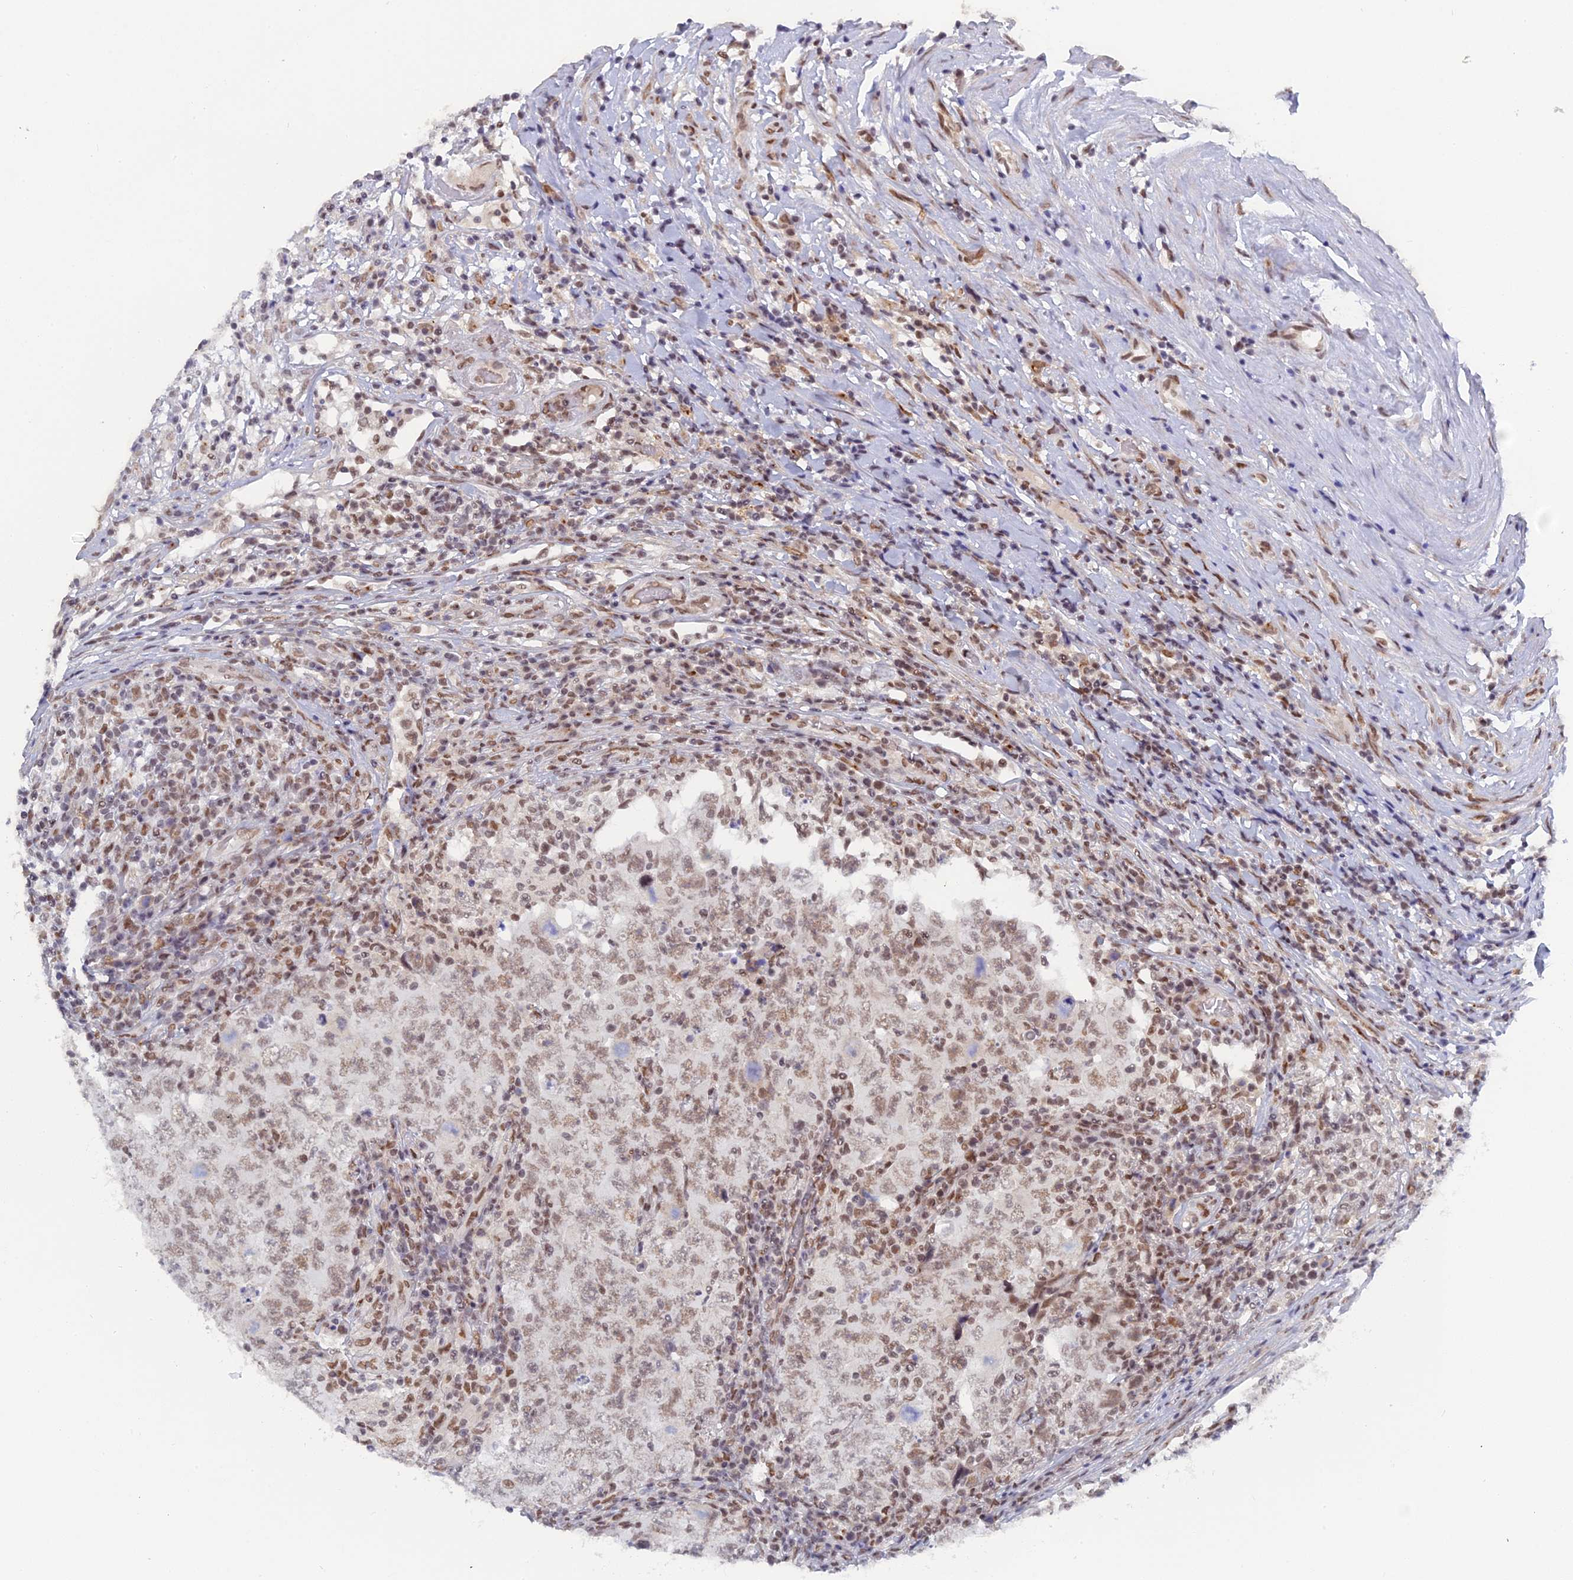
{"staining": {"intensity": "moderate", "quantity": ">75%", "location": "nuclear"}, "tissue": "testis cancer", "cell_type": "Tumor cells", "image_type": "cancer", "snomed": [{"axis": "morphology", "description": "Carcinoma, Embryonal, NOS"}, {"axis": "topography", "description": "Testis"}], "caption": "A brown stain labels moderate nuclear staining of a protein in embryonal carcinoma (testis) tumor cells.", "gene": "CCDC85A", "patient": {"sex": "male", "age": 26}}